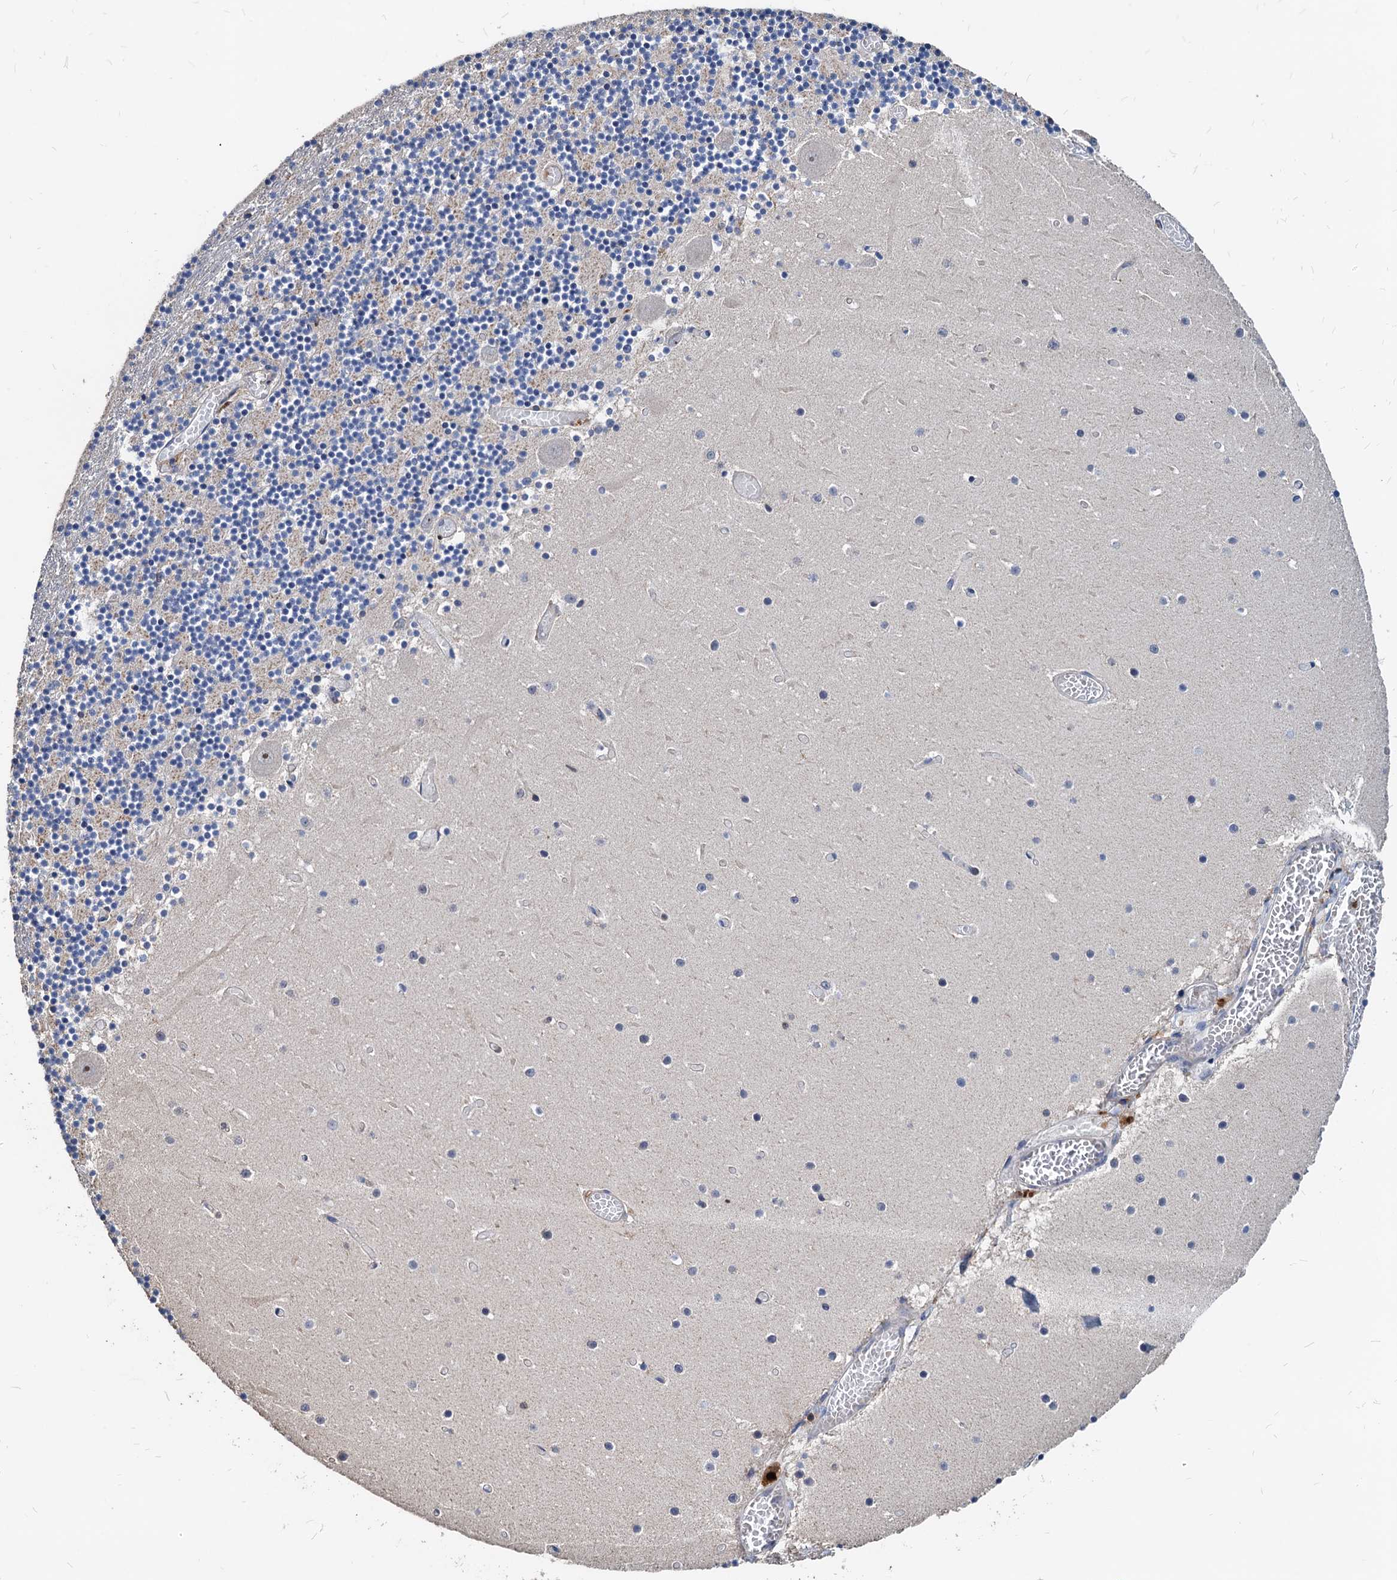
{"staining": {"intensity": "negative", "quantity": "none", "location": "none"}, "tissue": "cerebellum", "cell_type": "Cells in granular layer", "image_type": "normal", "snomed": [{"axis": "morphology", "description": "Normal tissue, NOS"}, {"axis": "topography", "description": "Cerebellum"}], "caption": "A photomicrograph of human cerebellum is negative for staining in cells in granular layer.", "gene": "LCP2", "patient": {"sex": "female", "age": 28}}